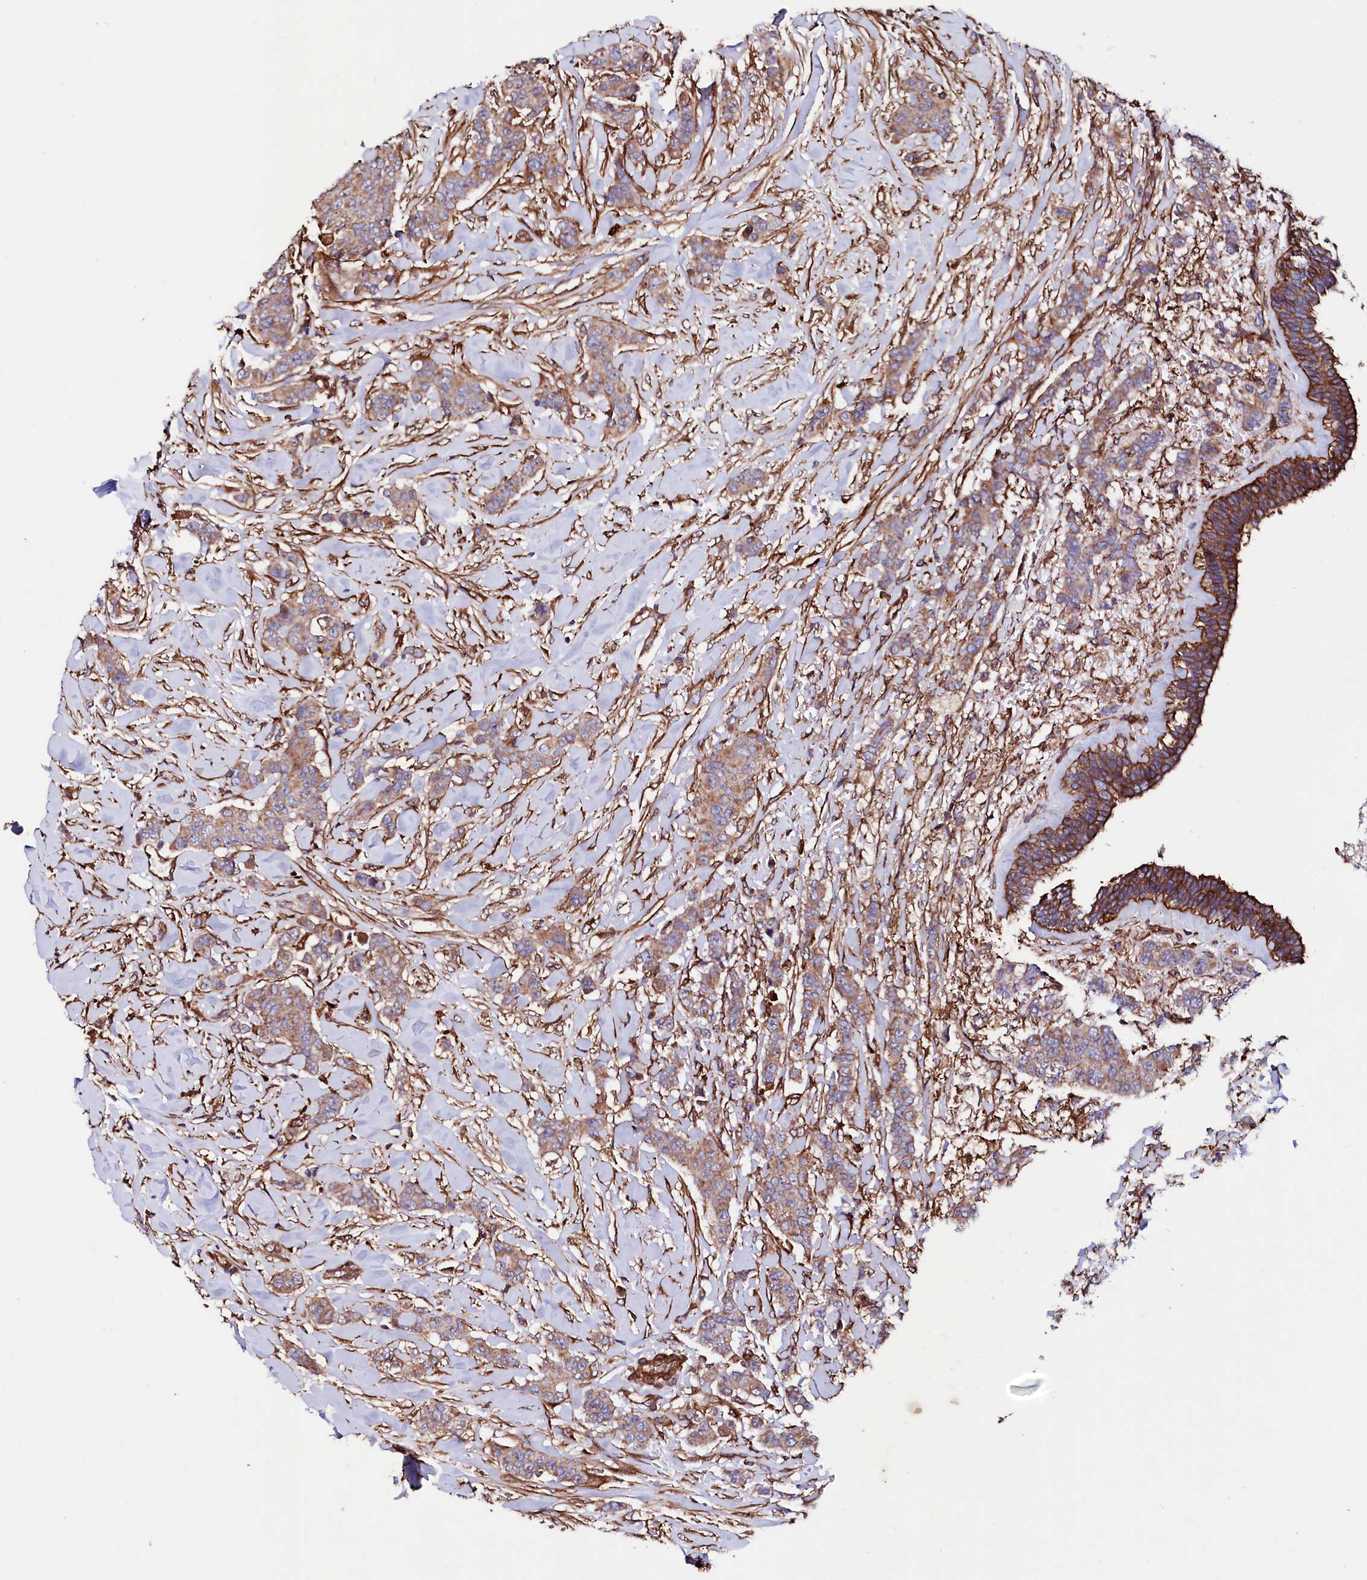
{"staining": {"intensity": "moderate", "quantity": ">75%", "location": "cytoplasmic/membranous"}, "tissue": "breast cancer", "cell_type": "Tumor cells", "image_type": "cancer", "snomed": [{"axis": "morphology", "description": "Duct carcinoma"}, {"axis": "topography", "description": "Breast"}], "caption": "Moderate cytoplasmic/membranous protein expression is identified in about >75% of tumor cells in breast invasive ductal carcinoma.", "gene": "STAMBPL1", "patient": {"sex": "female", "age": 40}}